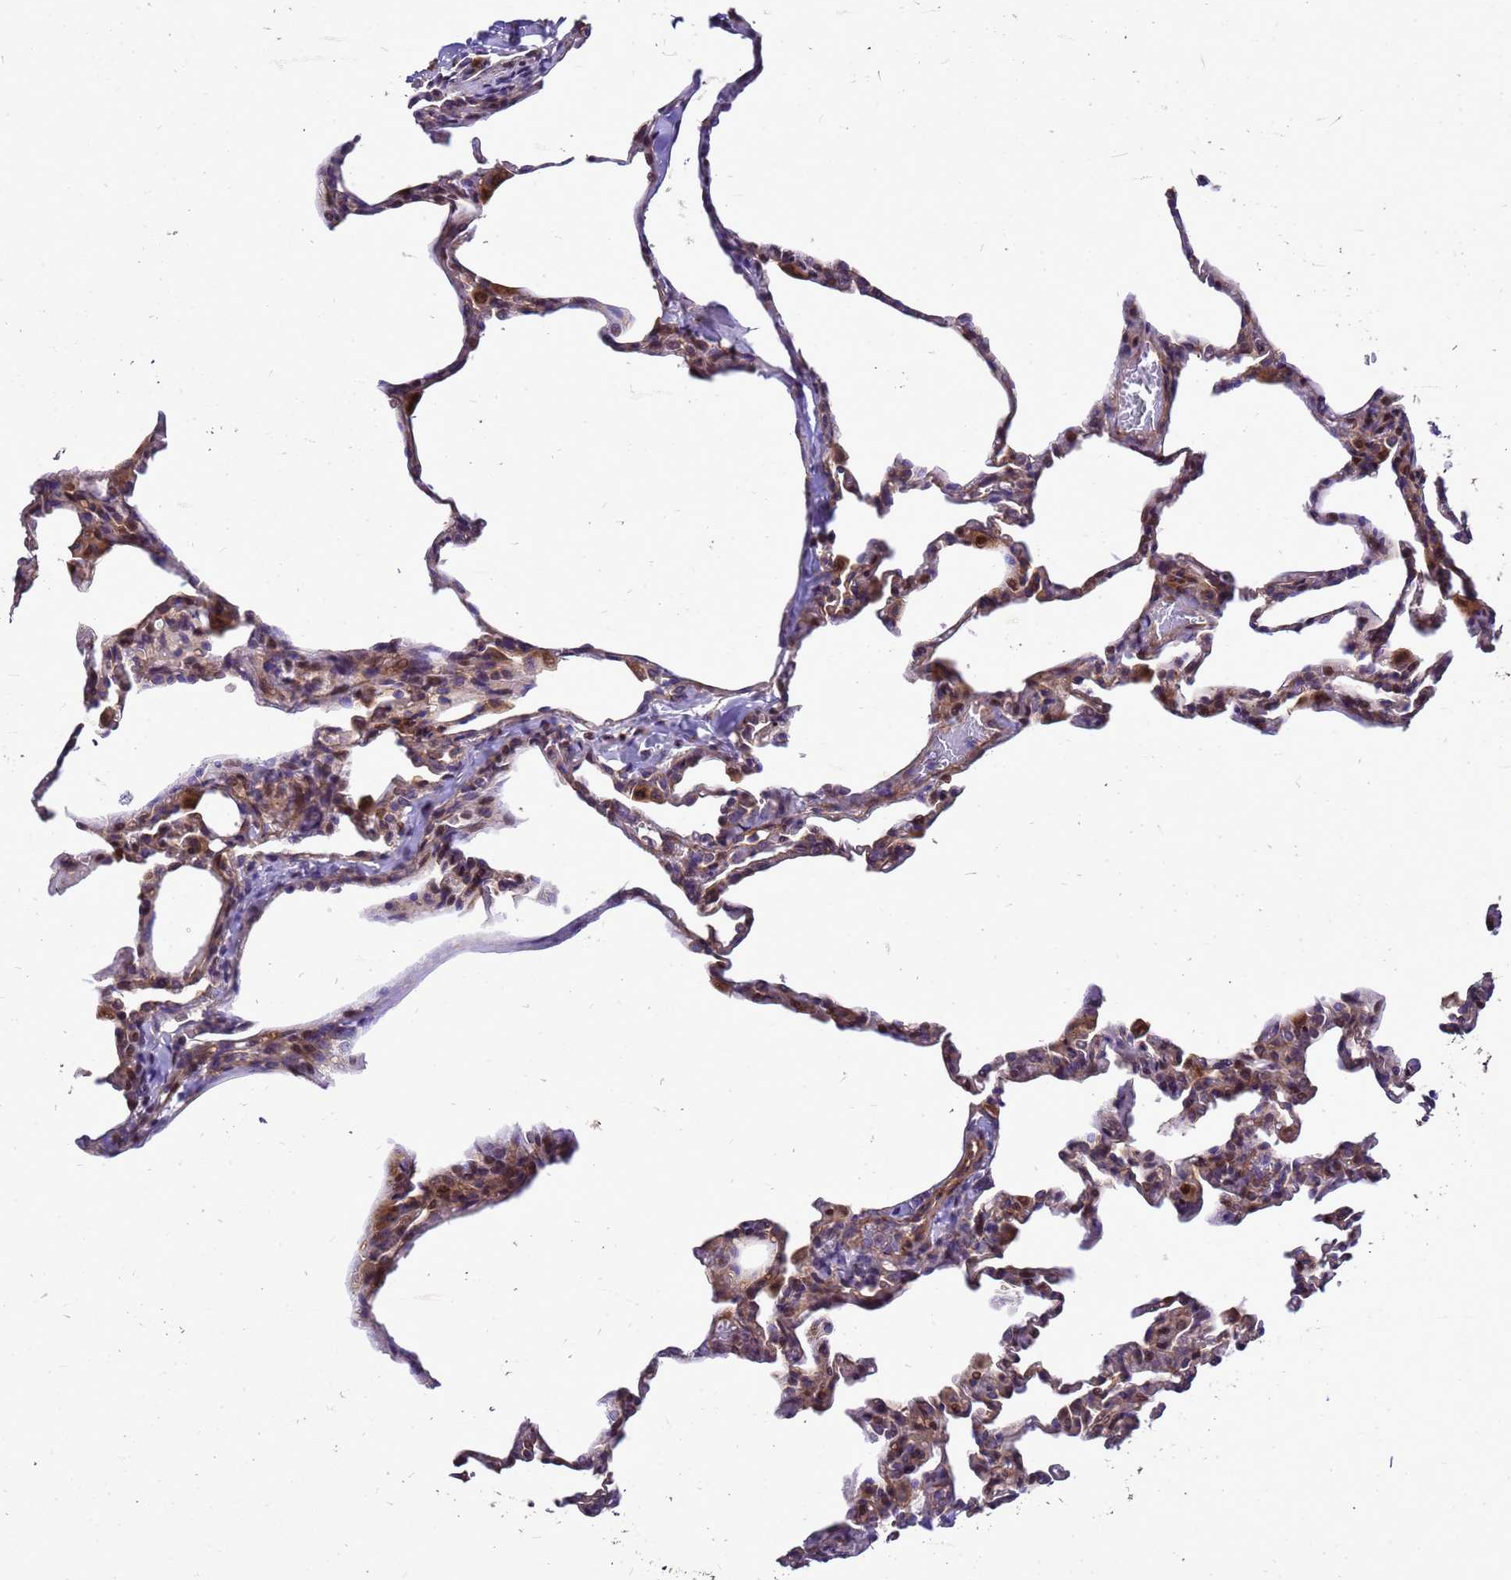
{"staining": {"intensity": "weak", "quantity": ">75%", "location": "cytoplasmic/membranous"}, "tissue": "lung", "cell_type": "Alveolar cells", "image_type": "normal", "snomed": [{"axis": "morphology", "description": "Normal tissue, NOS"}, {"axis": "topography", "description": "Lung"}], "caption": "This is a photomicrograph of IHC staining of unremarkable lung, which shows weak expression in the cytoplasmic/membranous of alveolar cells.", "gene": "RSPRY1", "patient": {"sex": "male", "age": 20}}